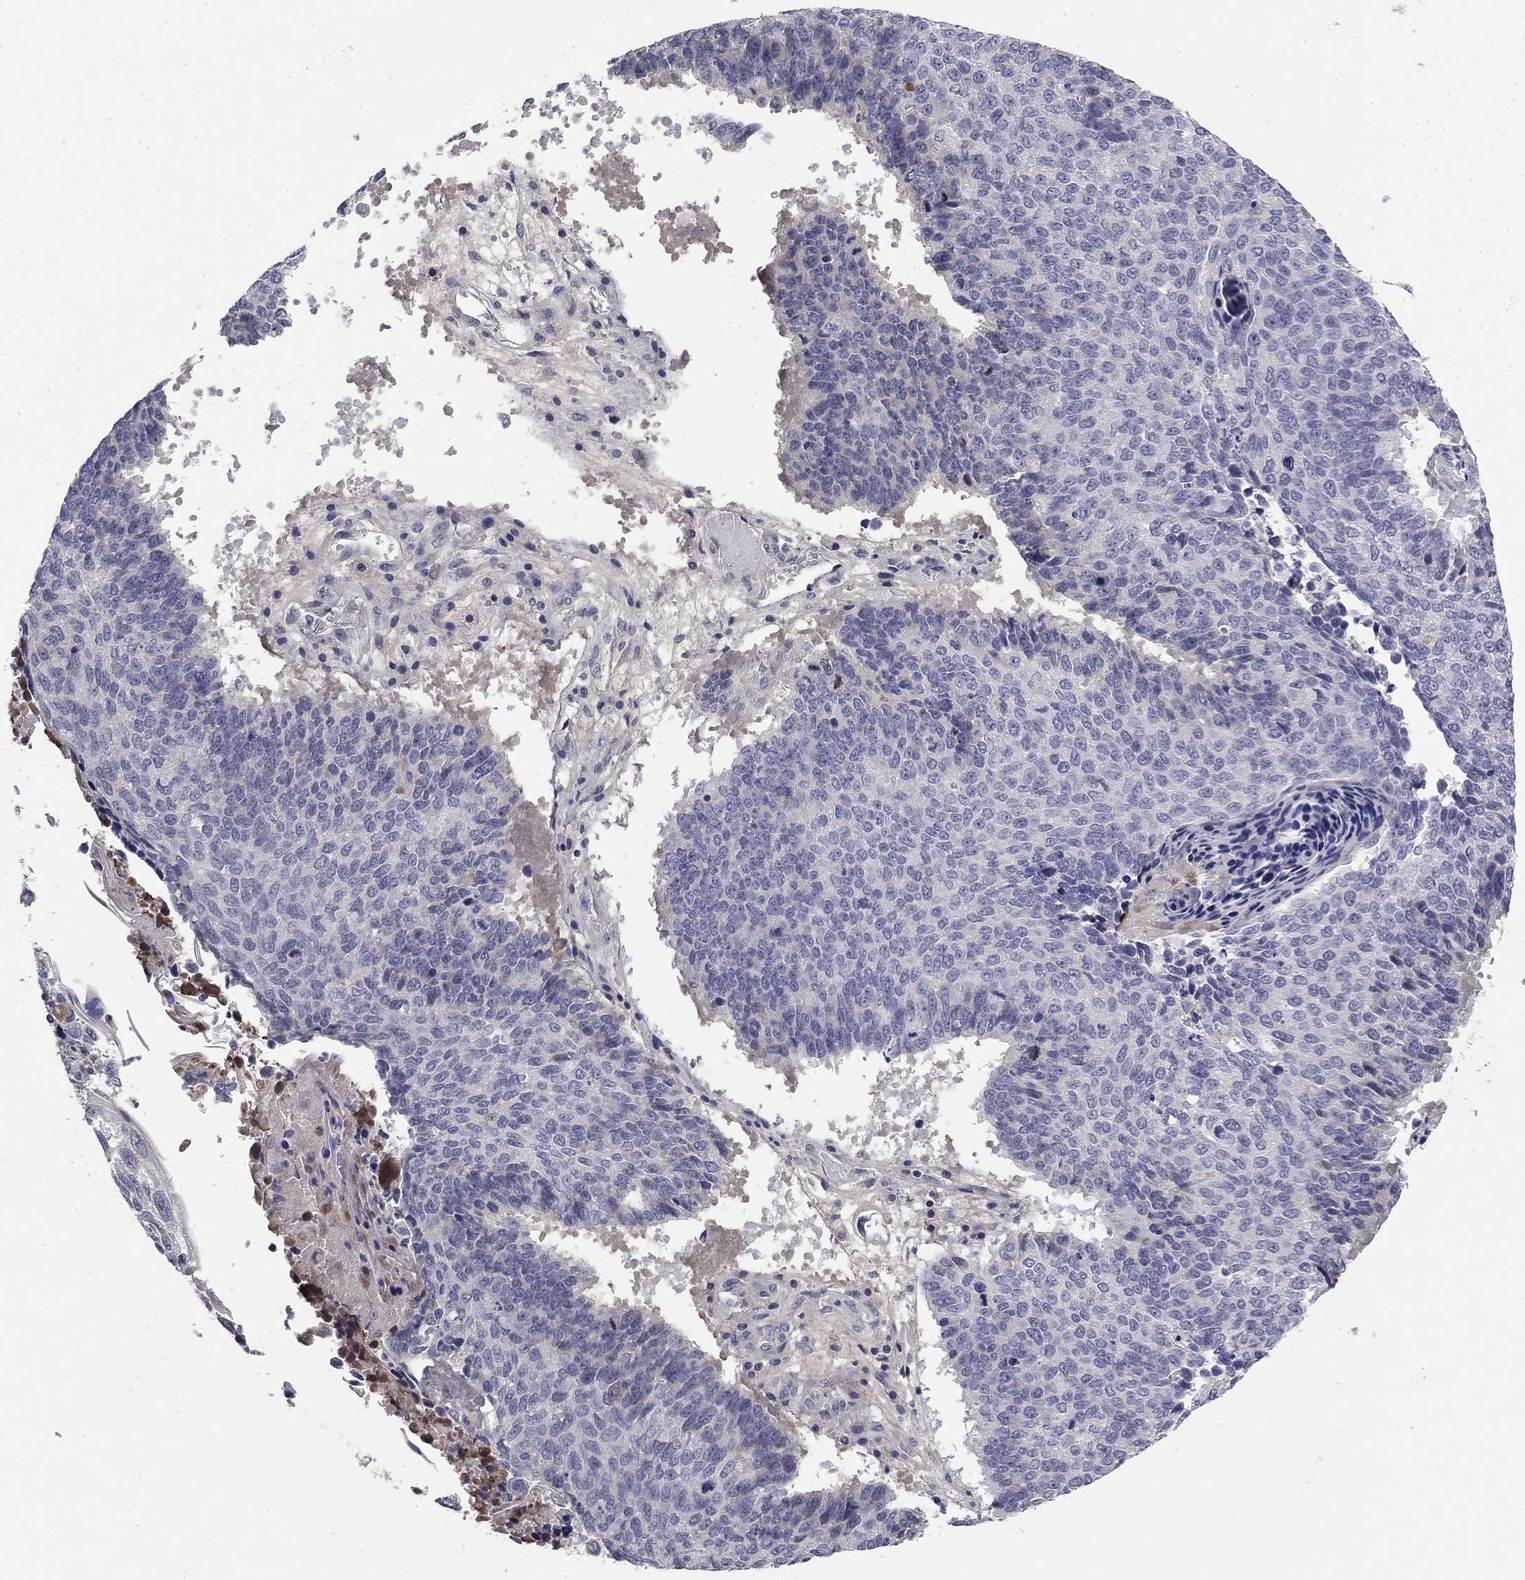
{"staining": {"intensity": "negative", "quantity": "none", "location": "none"}, "tissue": "lung cancer", "cell_type": "Tumor cells", "image_type": "cancer", "snomed": [{"axis": "morphology", "description": "Squamous cell carcinoma, NOS"}, {"axis": "topography", "description": "Lung"}], "caption": "DAB immunohistochemical staining of squamous cell carcinoma (lung) demonstrates no significant positivity in tumor cells. (DAB (3,3'-diaminobenzidine) immunohistochemistry (IHC) visualized using brightfield microscopy, high magnification).", "gene": "COL2A1", "patient": {"sex": "male", "age": 73}}